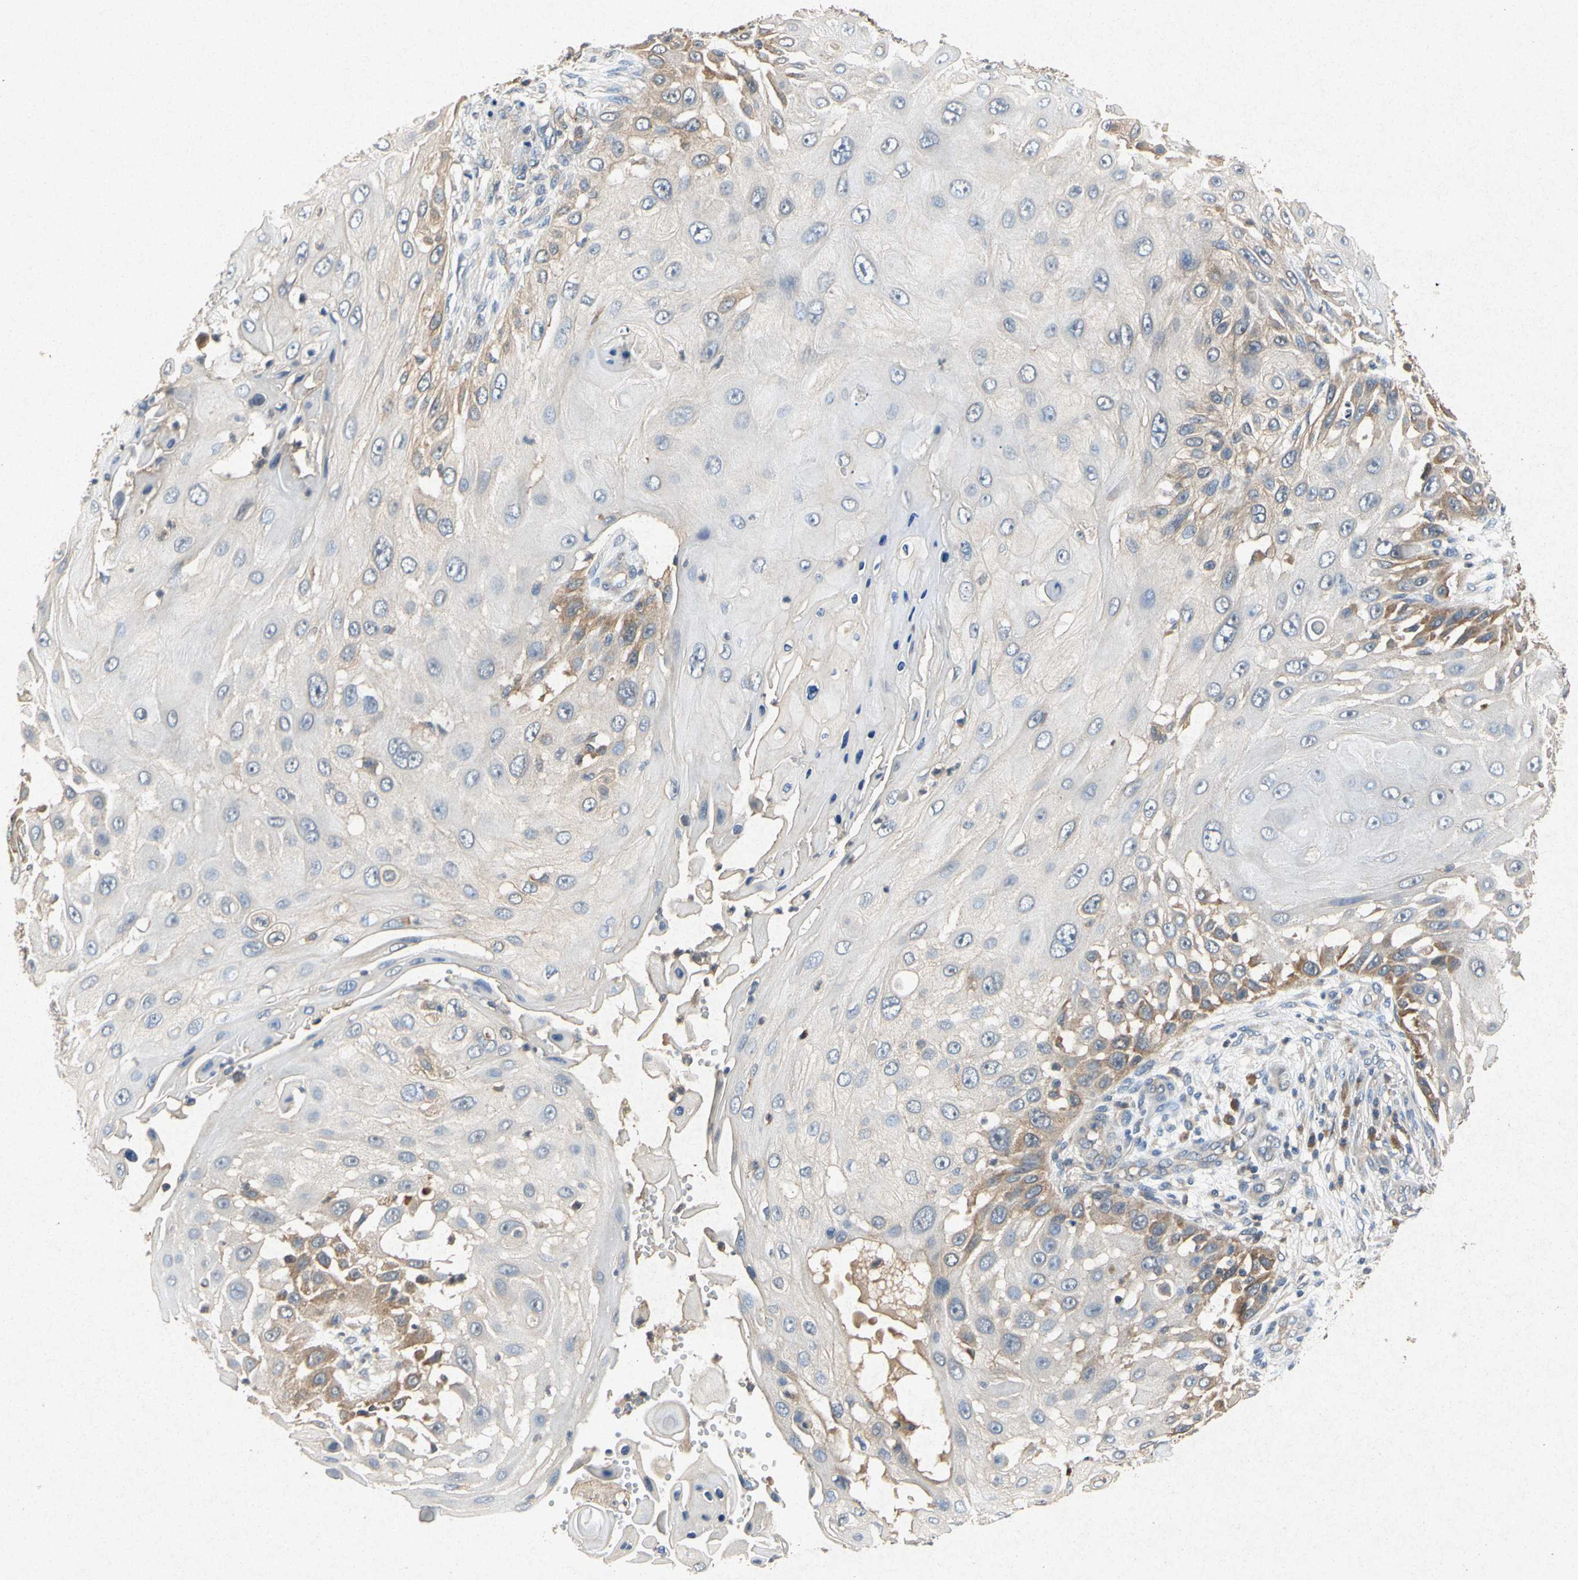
{"staining": {"intensity": "moderate", "quantity": "25%-75%", "location": "cytoplasmic/membranous"}, "tissue": "skin cancer", "cell_type": "Tumor cells", "image_type": "cancer", "snomed": [{"axis": "morphology", "description": "Squamous cell carcinoma, NOS"}, {"axis": "topography", "description": "Skin"}], "caption": "A medium amount of moderate cytoplasmic/membranous staining is identified in approximately 25%-75% of tumor cells in squamous cell carcinoma (skin) tissue.", "gene": "RPS6KA1", "patient": {"sex": "female", "age": 44}}